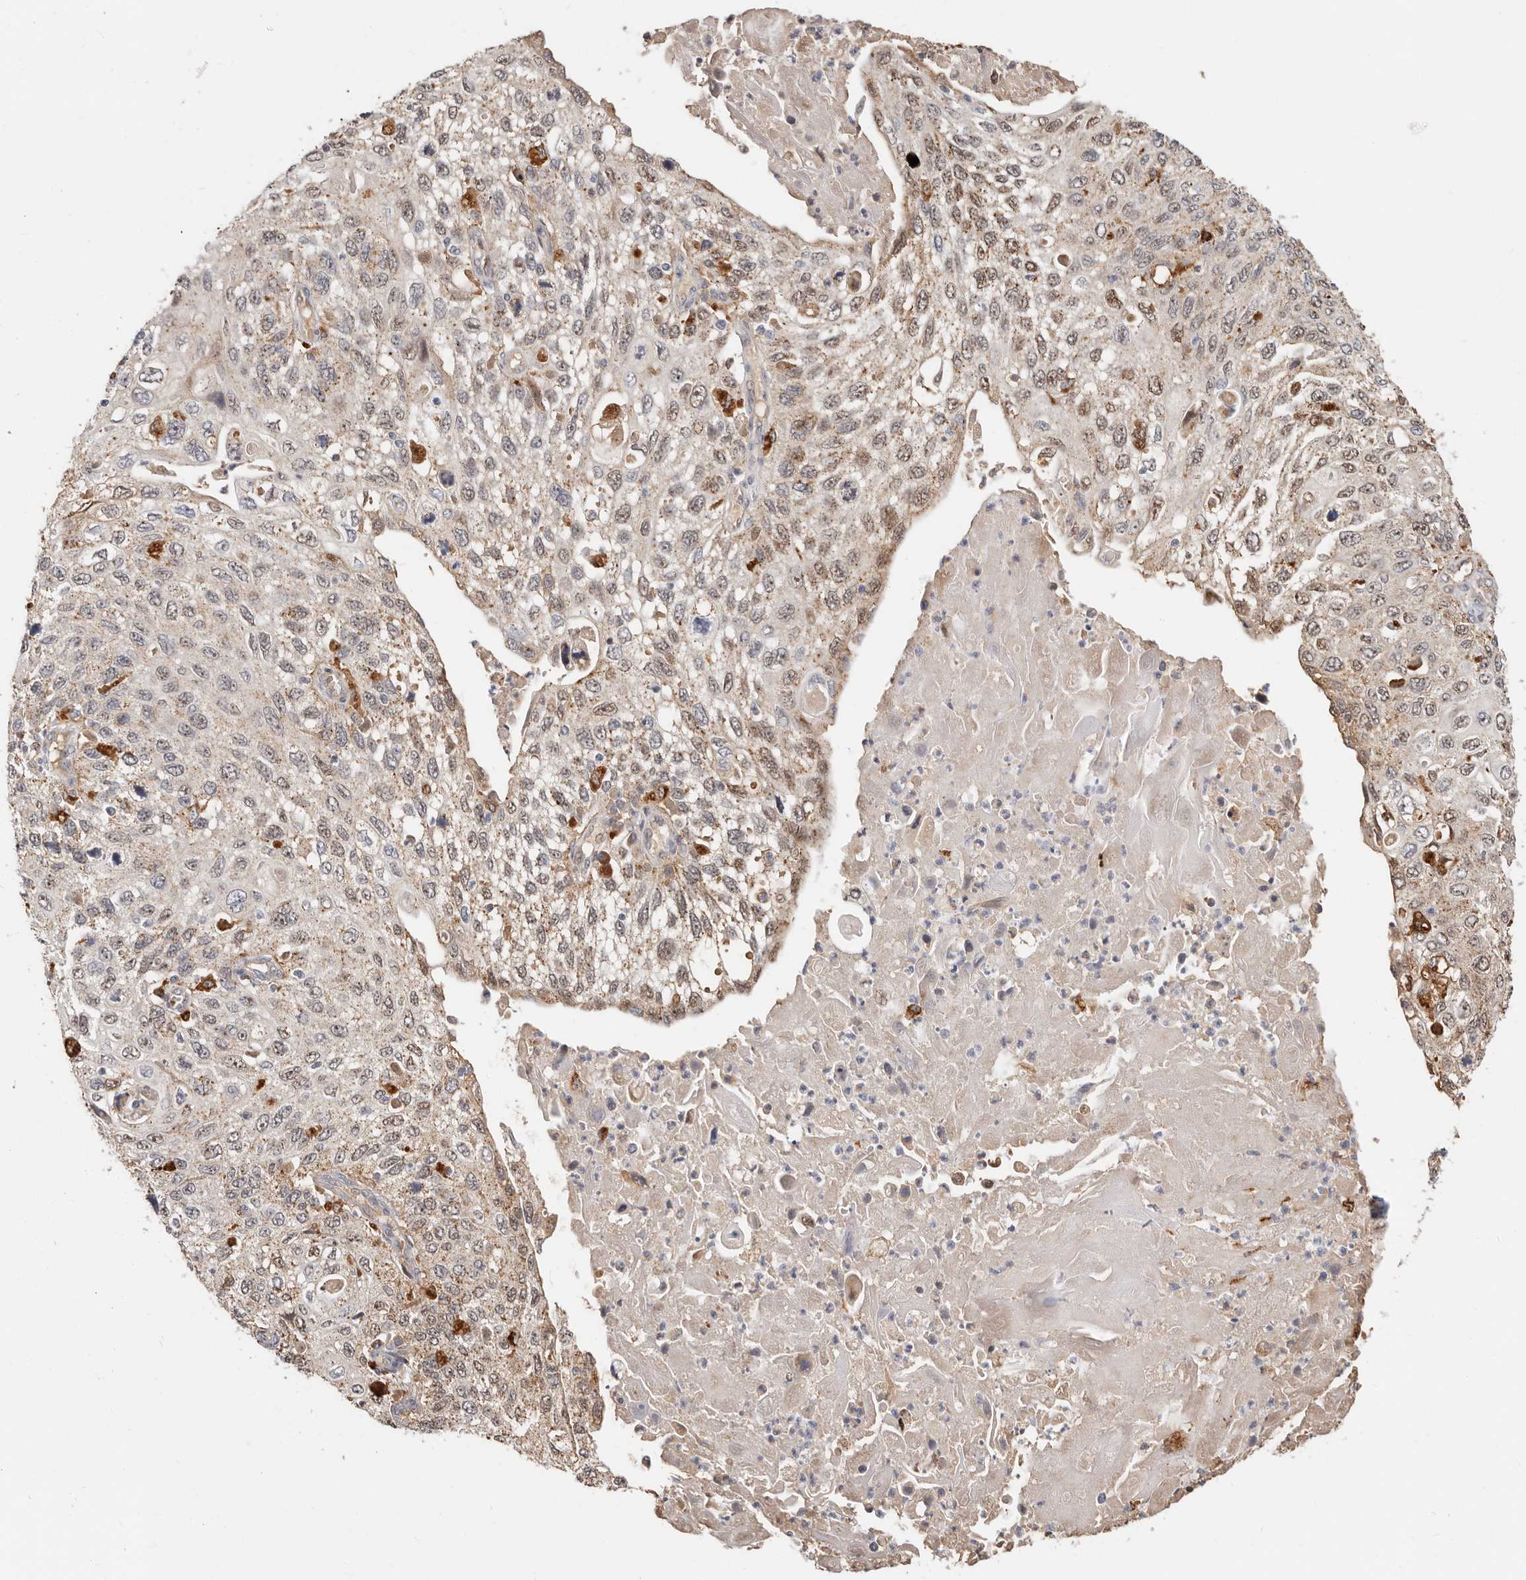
{"staining": {"intensity": "weak", "quantity": "25%-75%", "location": "cytoplasmic/membranous,nuclear"}, "tissue": "cervical cancer", "cell_type": "Tumor cells", "image_type": "cancer", "snomed": [{"axis": "morphology", "description": "Squamous cell carcinoma, NOS"}, {"axis": "topography", "description": "Cervix"}], "caption": "DAB immunohistochemical staining of cervical squamous cell carcinoma demonstrates weak cytoplasmic/membranous and nuclear protein positivity in approximately 25%-75% of tumor cells. Nuclei are stained in blue.", "gene": "ZRANB1", "patient": {"sex": "female", "age": 70}}